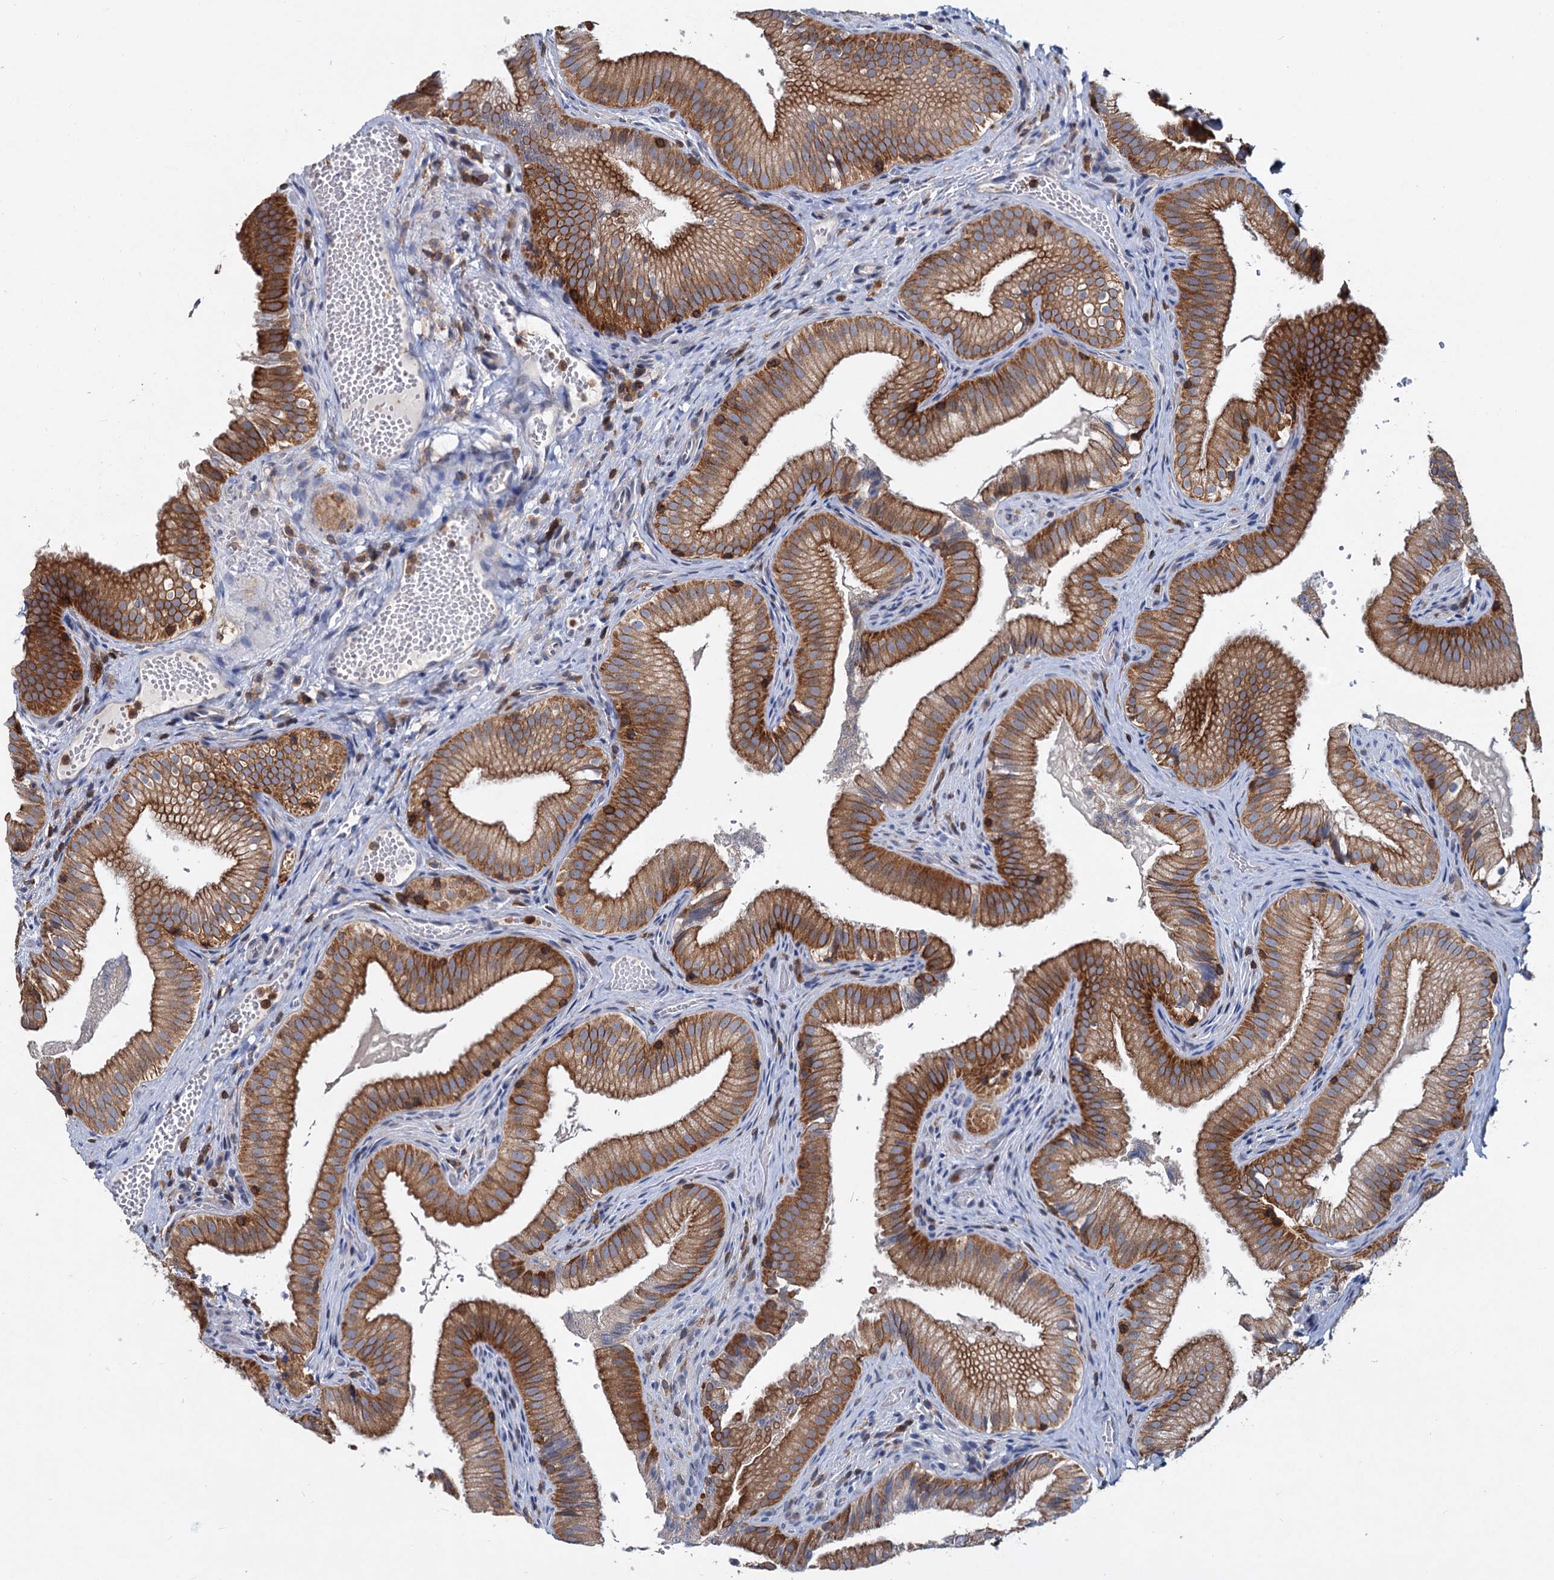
{"staining": {"intensity": "strong", "quantity": ">75%", "location": "cytoplasmic/membranous"}, "tissue": "gallbladder", "cell_type": "Glandular cells", "image_type": "normal", "snomed": [{"axis": "morphology", "description": "Normal tissue, NOS"}, {"axis": "topography", "description": "Gallbladder"}], "caption": "Immunohistochemistry (IHC) of normal human gallbladder reveals high levels of strong cytoplasmic/membranous expression in approximately >75% of glandular cells.", "gene": "LRCH4", "patient": {"sex": "female", "age": 30}}